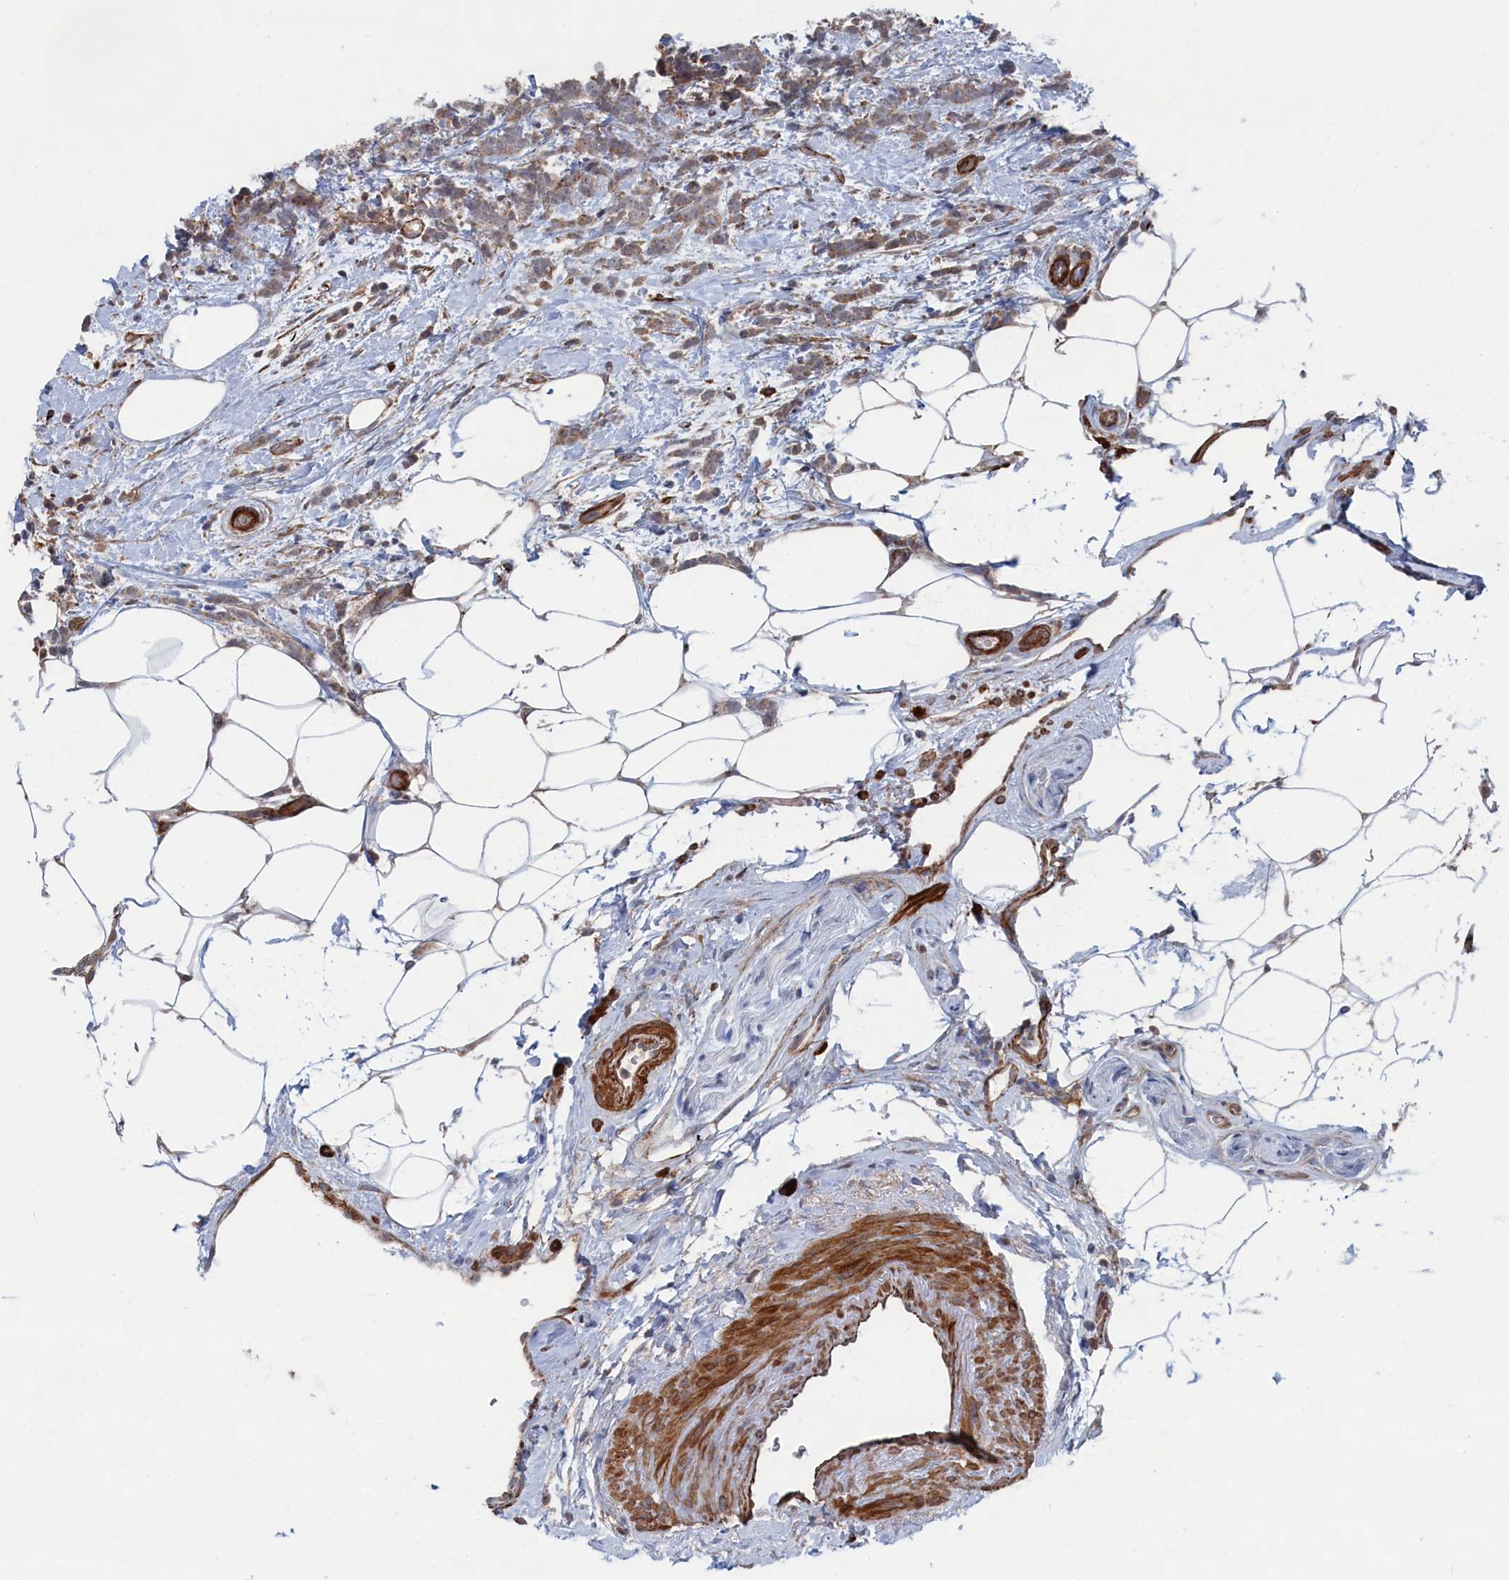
{"staining": {"intensity": "weak", "quantity": ">75%", "location": "cytoplasmic/membranous"}, "tissue": "breast cancer", "cell_type": "Tumor cells", "image_type": "cancer", "snomed": [{"axis": "morphology", "description": "Lobular carcinoma"}, {"axis": "topography", "description": "Breast"}], "caption": "Immunohistochemical staining of lobular carcinoma (breast) demonstrates weak cytoplasmic/membranous protein staining in about >75% of tumor cells.", "gene": "FILIP1L", "patient": {"sex": "female", "age": 58}}